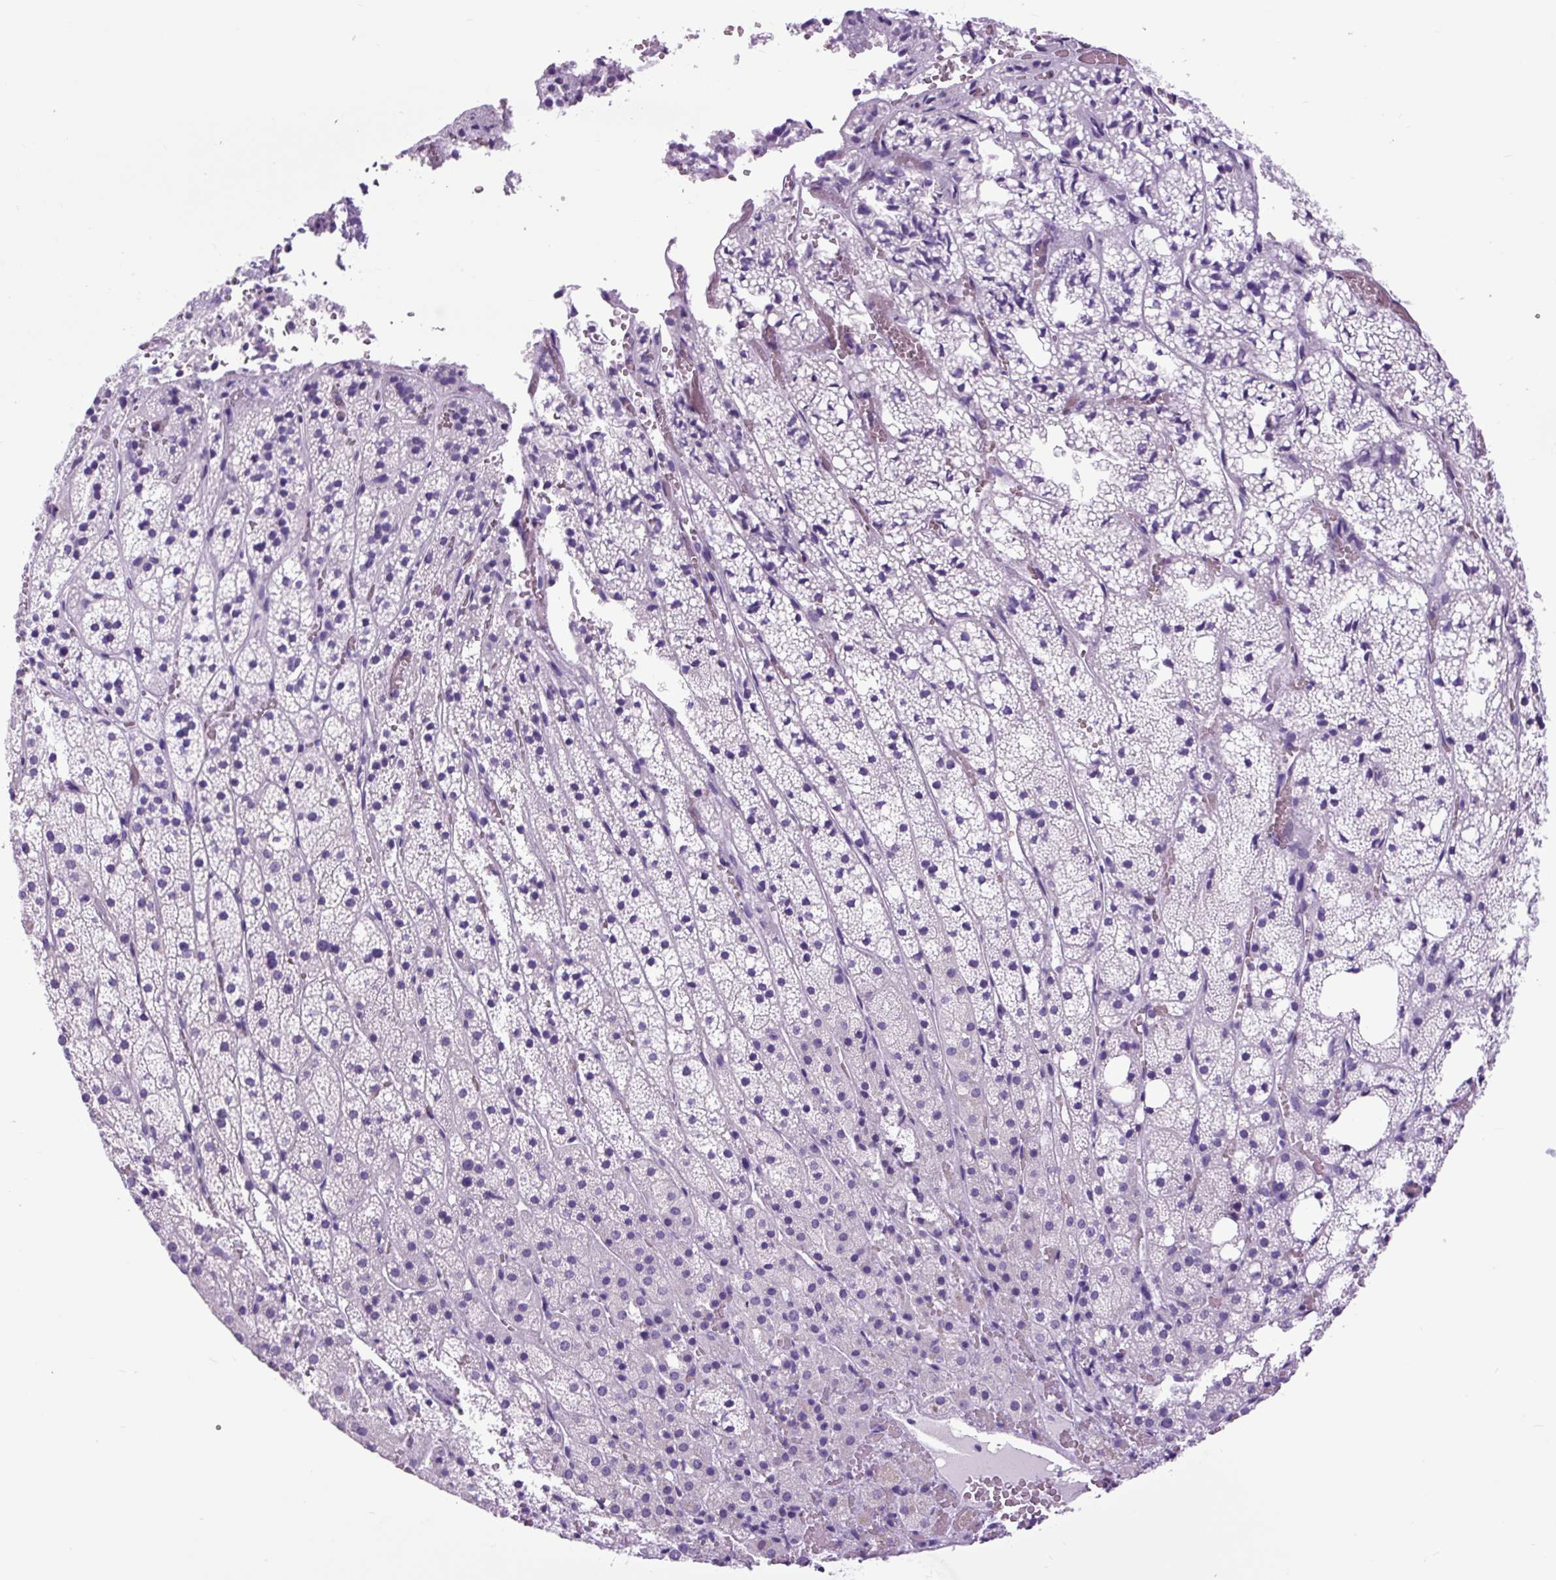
{"staining": {"intensity": "negative", "quantity": "none", "location": "none"}, "tissue": "adrenal gland", "cell_type": "Glandular cells", "image_type": "normal", "snomed": [{"axis": "morphology", "description": "Normal tissue, NOS"}, {"axis": "topography", "description": "Adrenal gland"}], "caption": "Immunohistochemistry micrograph of benign adrenal gland: adrenal gland stained with DAB (3,3'-diaminobenzidine) displays no significant protein expression in glandular cells. Brightfield microscopy of immunohistochemistry stained with DAB (brown) and hematoxylin (blue), captured at high magnification.", "gene": "DPP6", "patient": {"sex": "male", "age": 53}}